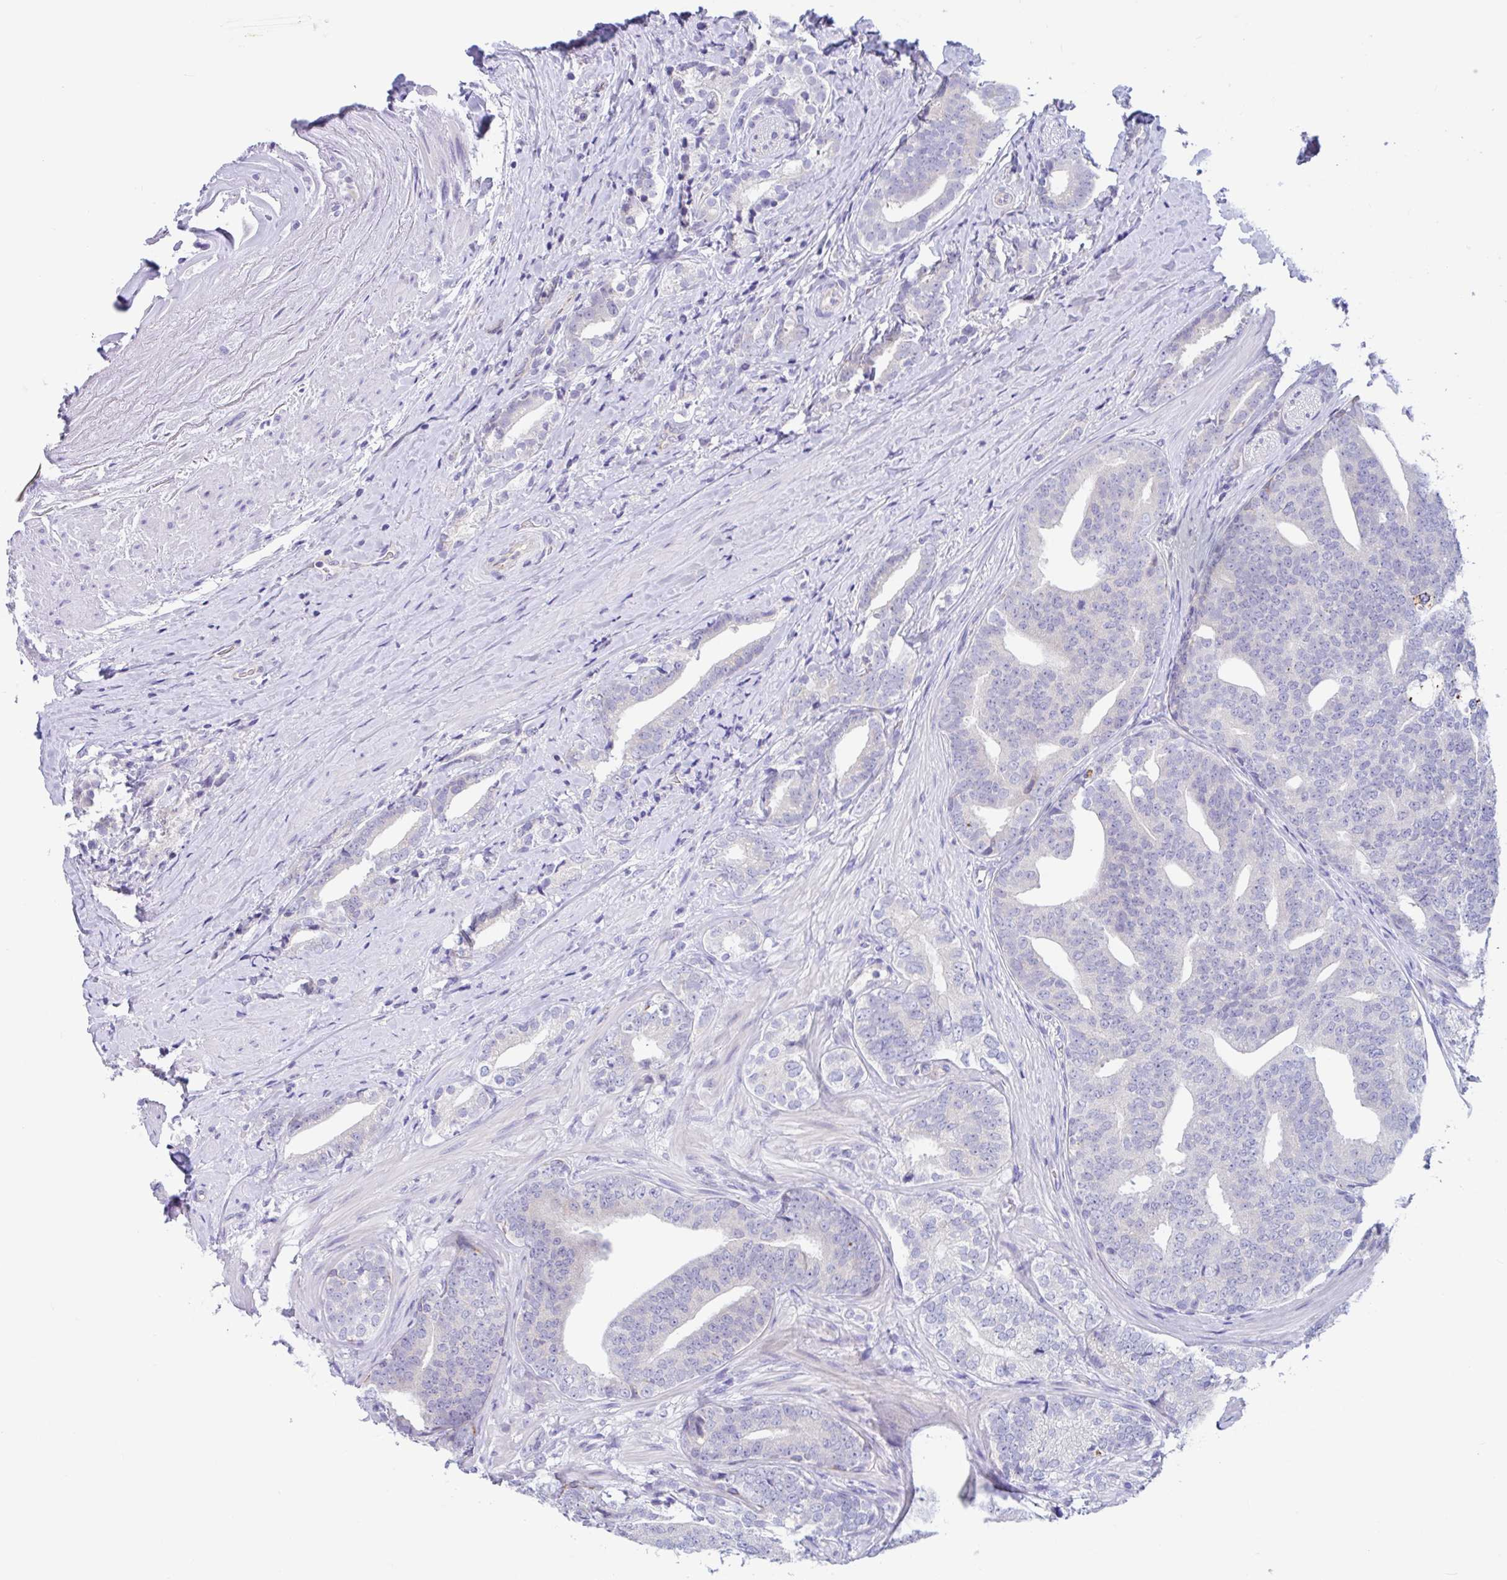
{"staining": {"intensity": "negative", "quantity": "none", "location": "none"}, "tissue": "prostate cancer", "cell_type": "Tumor cells", "image_type": "cancer", "snomed": [{"axis": "morphology", "description": "Adenocarcinoma, High grade"}, {"axis": "topography", "description": "Prostate"}], "caption": "Adenocarcinoma (high-grade) (prostate) stained for a protein using immunohistochemistry demonstrates no expression tumor cells.", "gene": "OR6N2", "patient": {"sex": "male", "age": 72}}